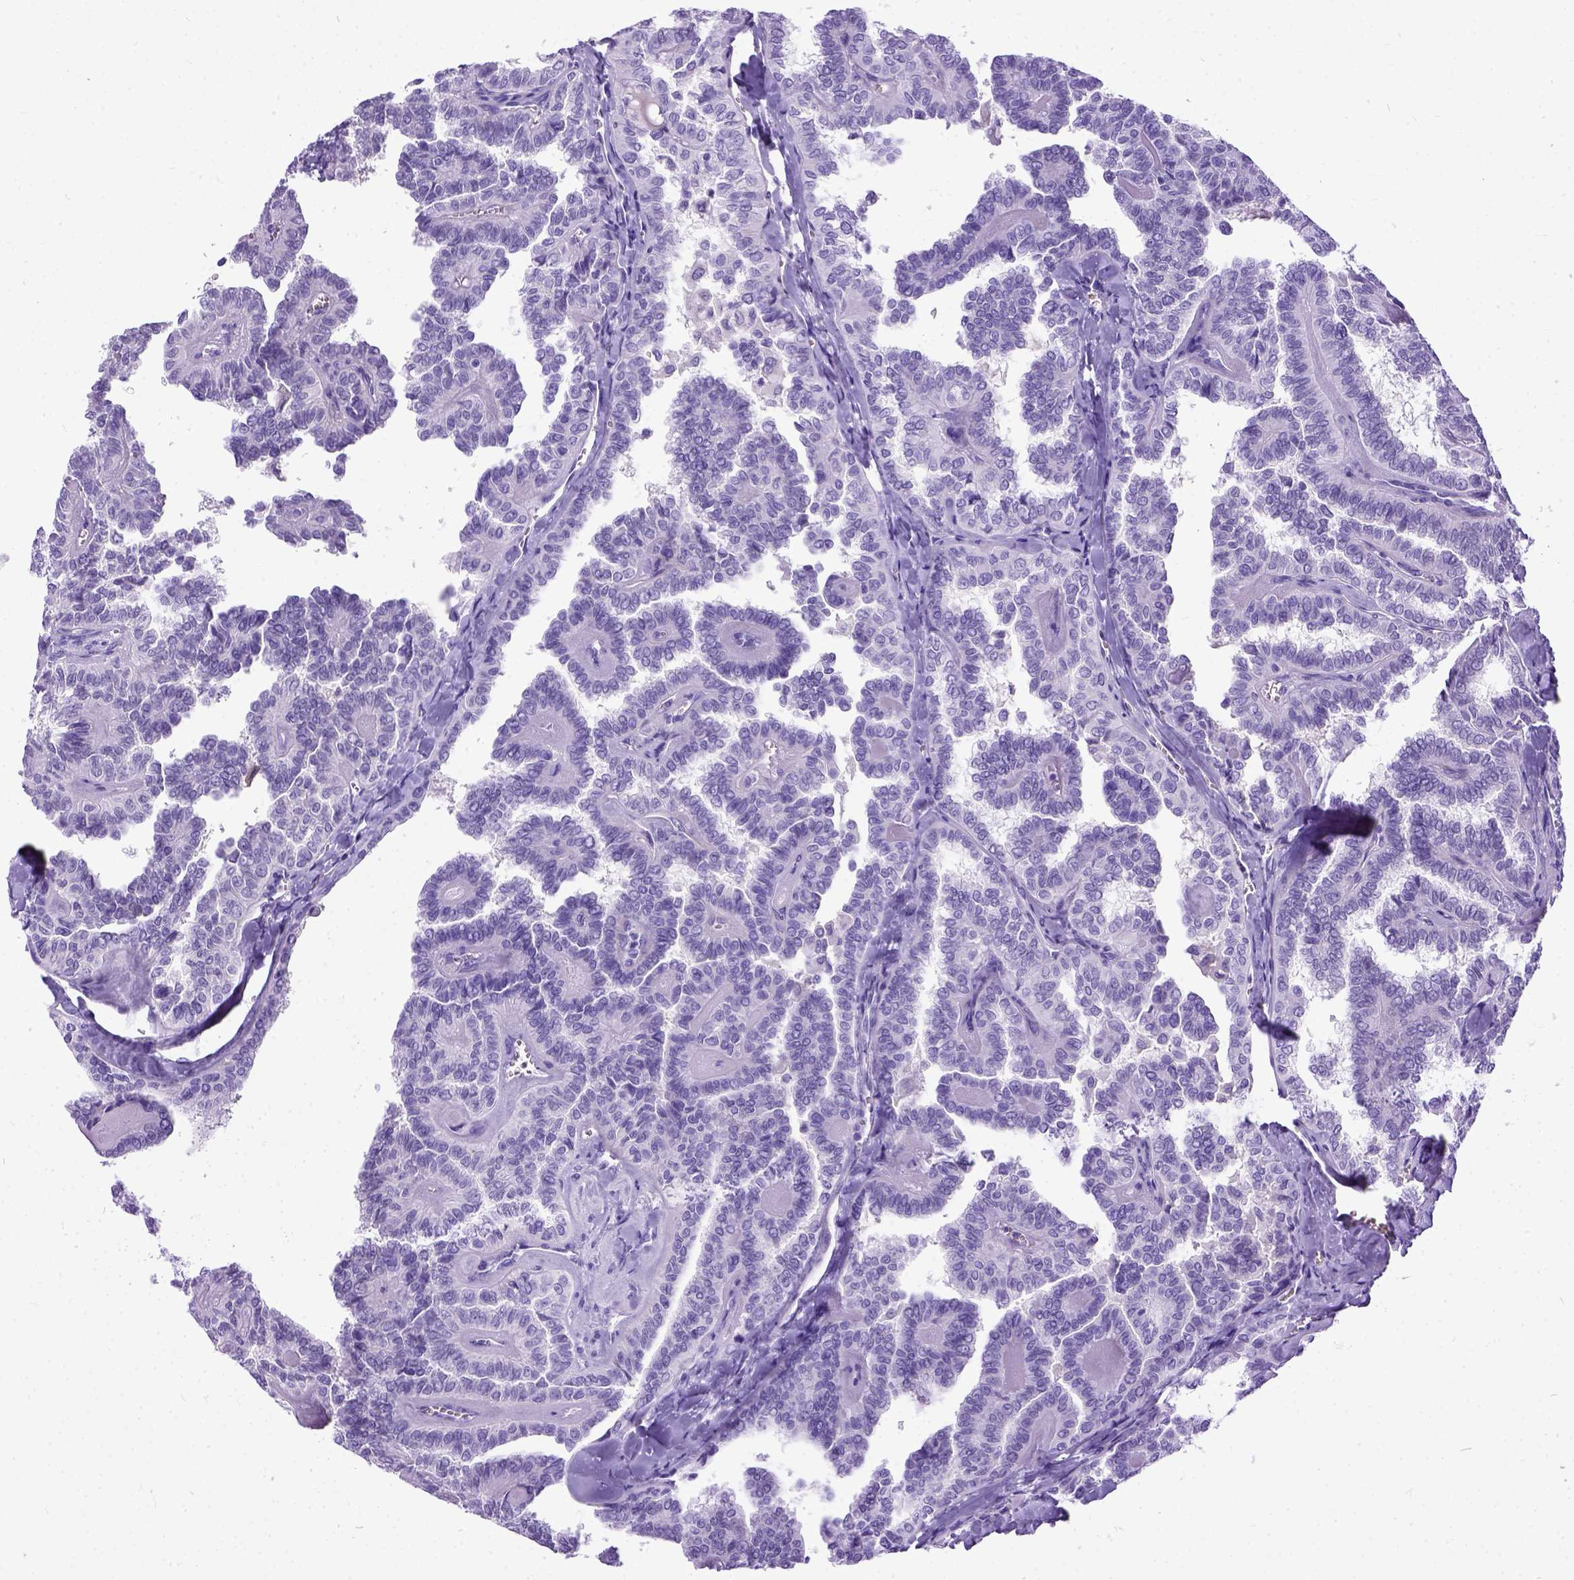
{"staining": {"intensity": "negative", "quantity": "none", "location": "none"}, "tissue": "thyroid cancer", "cell_type": "Tumor cells", "image_type": "cancer", "snomed": [{"axis": "morphology", "description": "Papillary adenocarcinoma, NOS"}, {"axis": "topography", "description": "Thyroid gland"}], "caption": "Immunohistochemical staining of human thyroid cancer shows no significant staining in tumor cells. Nuclei are stained in blue.", "gene": "IGF2", "patient": {"sex": "female", "age": 41}}